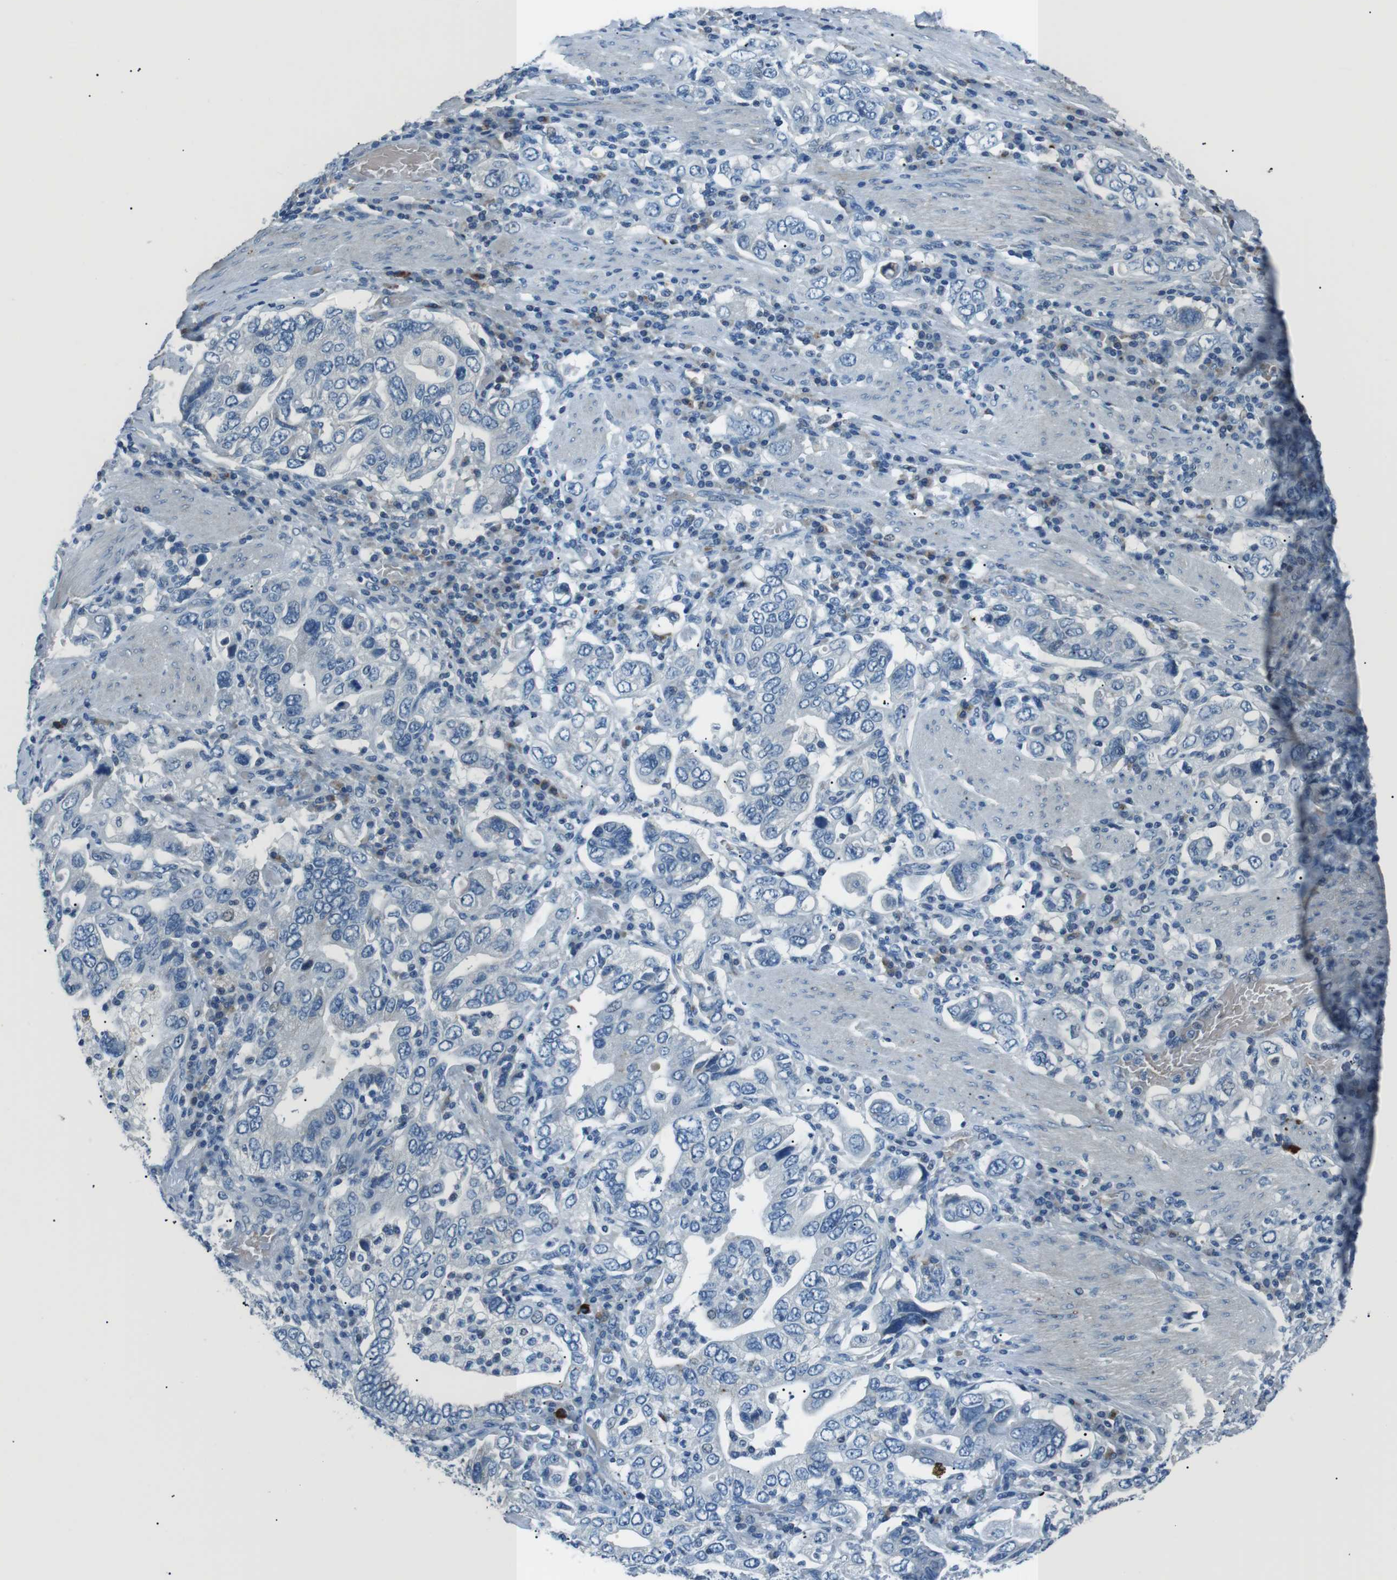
{"staining": {"intensity": "negative", "quantity": "none", "location": "none"}, "tissue": "stomach cancer", "cell_type": "Tumor cells", "image_type": "cancer", "snomed": [{"axis": "morphology", "description": "Adenocarcinoma, NOS"}, {"axis": "topography", "description": "Stomach, upper"}], "caption": "An immunohistochemistry histopathology image of stomach cancer is shown. There is no staining in tumor cells of stomach cancer. (DAB (3,3'-diaminobenzidine) immunohistochemistry (IHC), high magnification).", "gene": "ST6GAL1", "patient": {"sex": "male", "age": 62}}